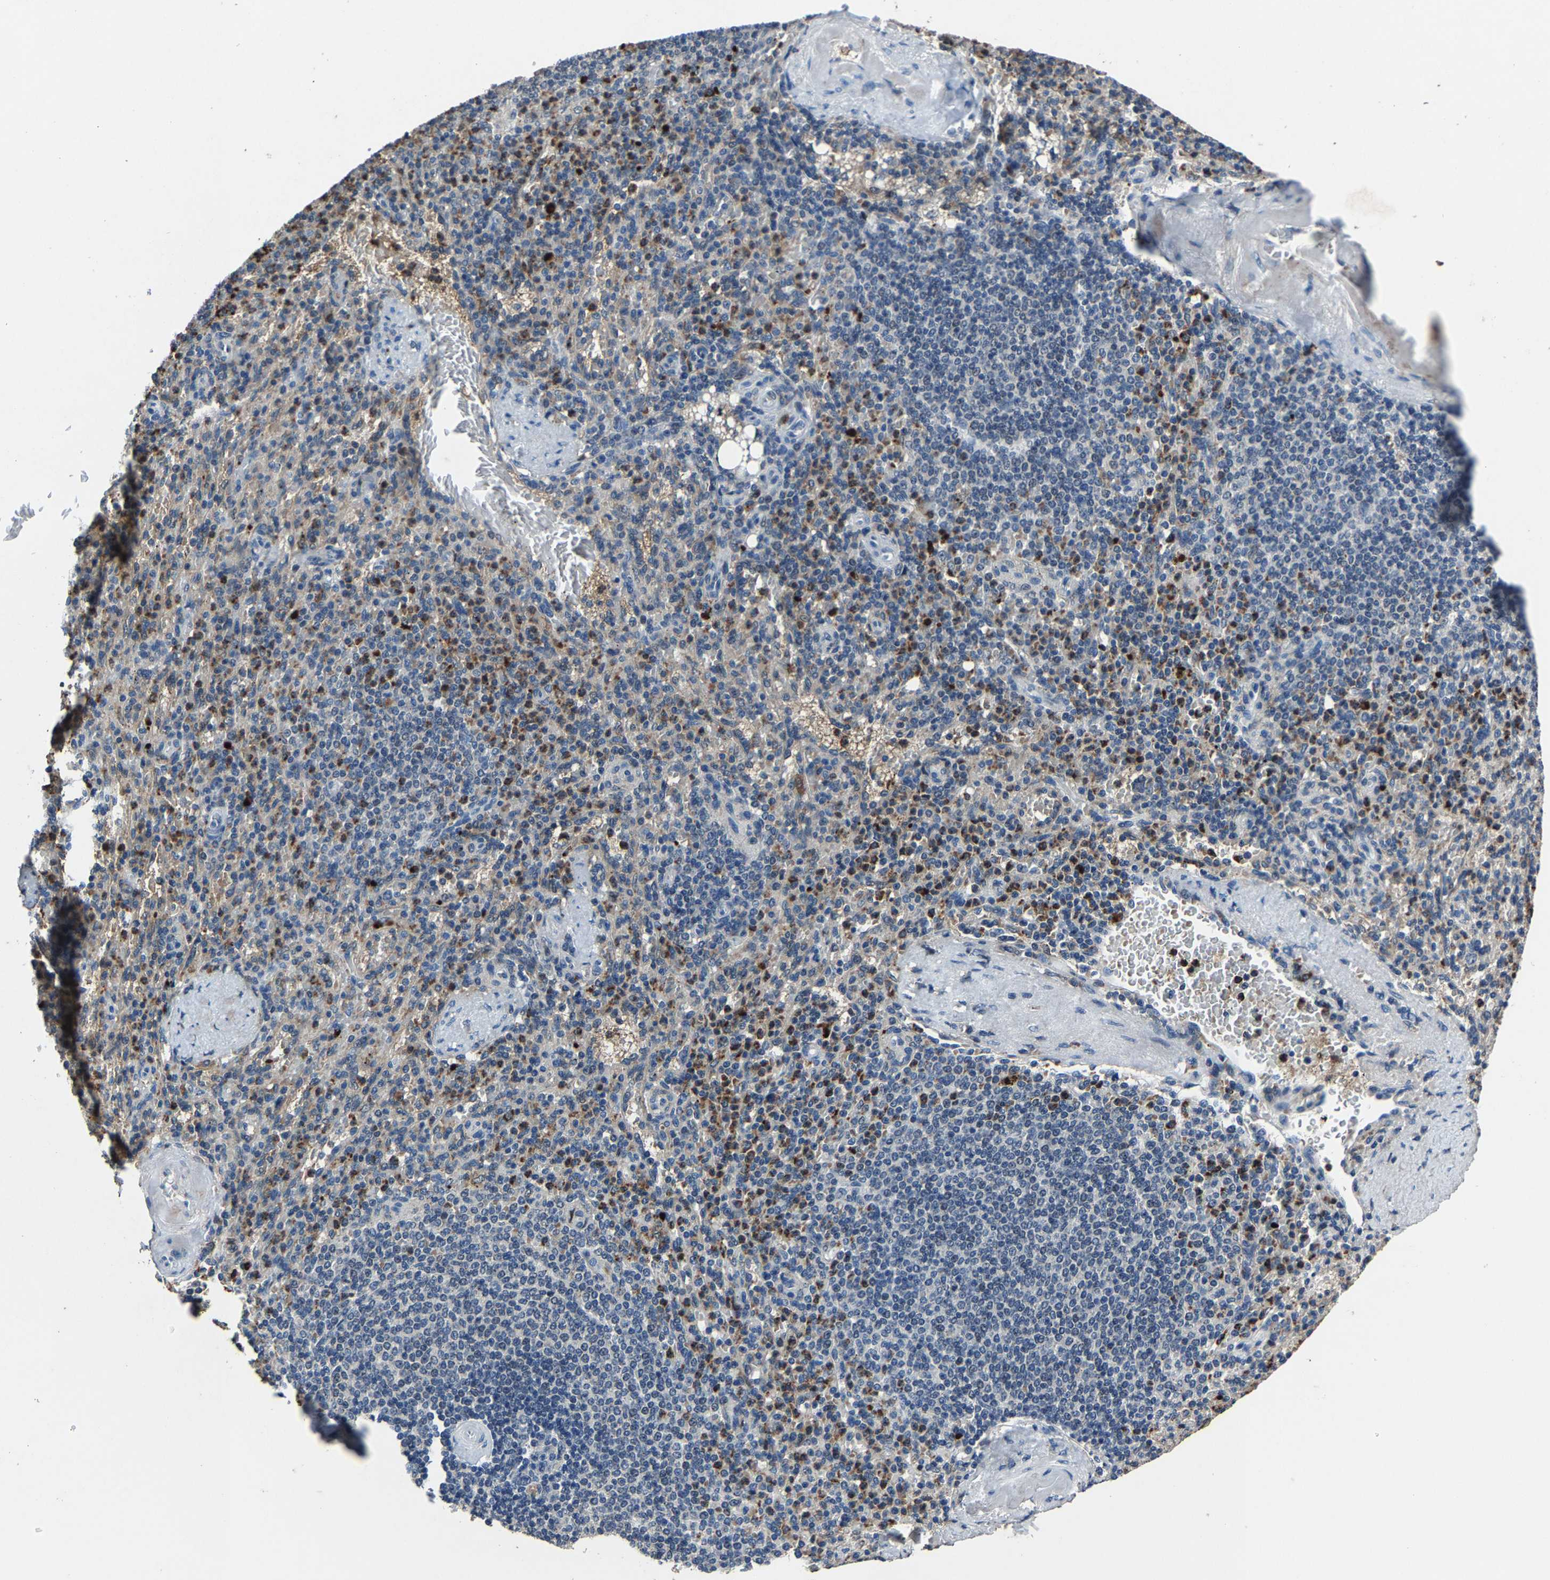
{"staining": {"intensity": "strong", "quantity": "25%-75%", "location": "cytoplasmic/membranous"}, "tissue": "spleen", "cell_type": "Cells in red pulp", "image_type": "normal", "snomed": [{"axis": "morphology", "description": "Normal tissue, NOS"}, {"axis": "topography", "description": "Spleen"}], "caption": "Immunohistochemical staining of normal human spleen shows 25%-75% levels of strong cytoplasmic/membranous protein staining in approximately 25%-75% of cells in red pulp. Nuclei are stained in blue.", "gene": "PCNX2", "patient": {"sex": "female", "age": 74}}